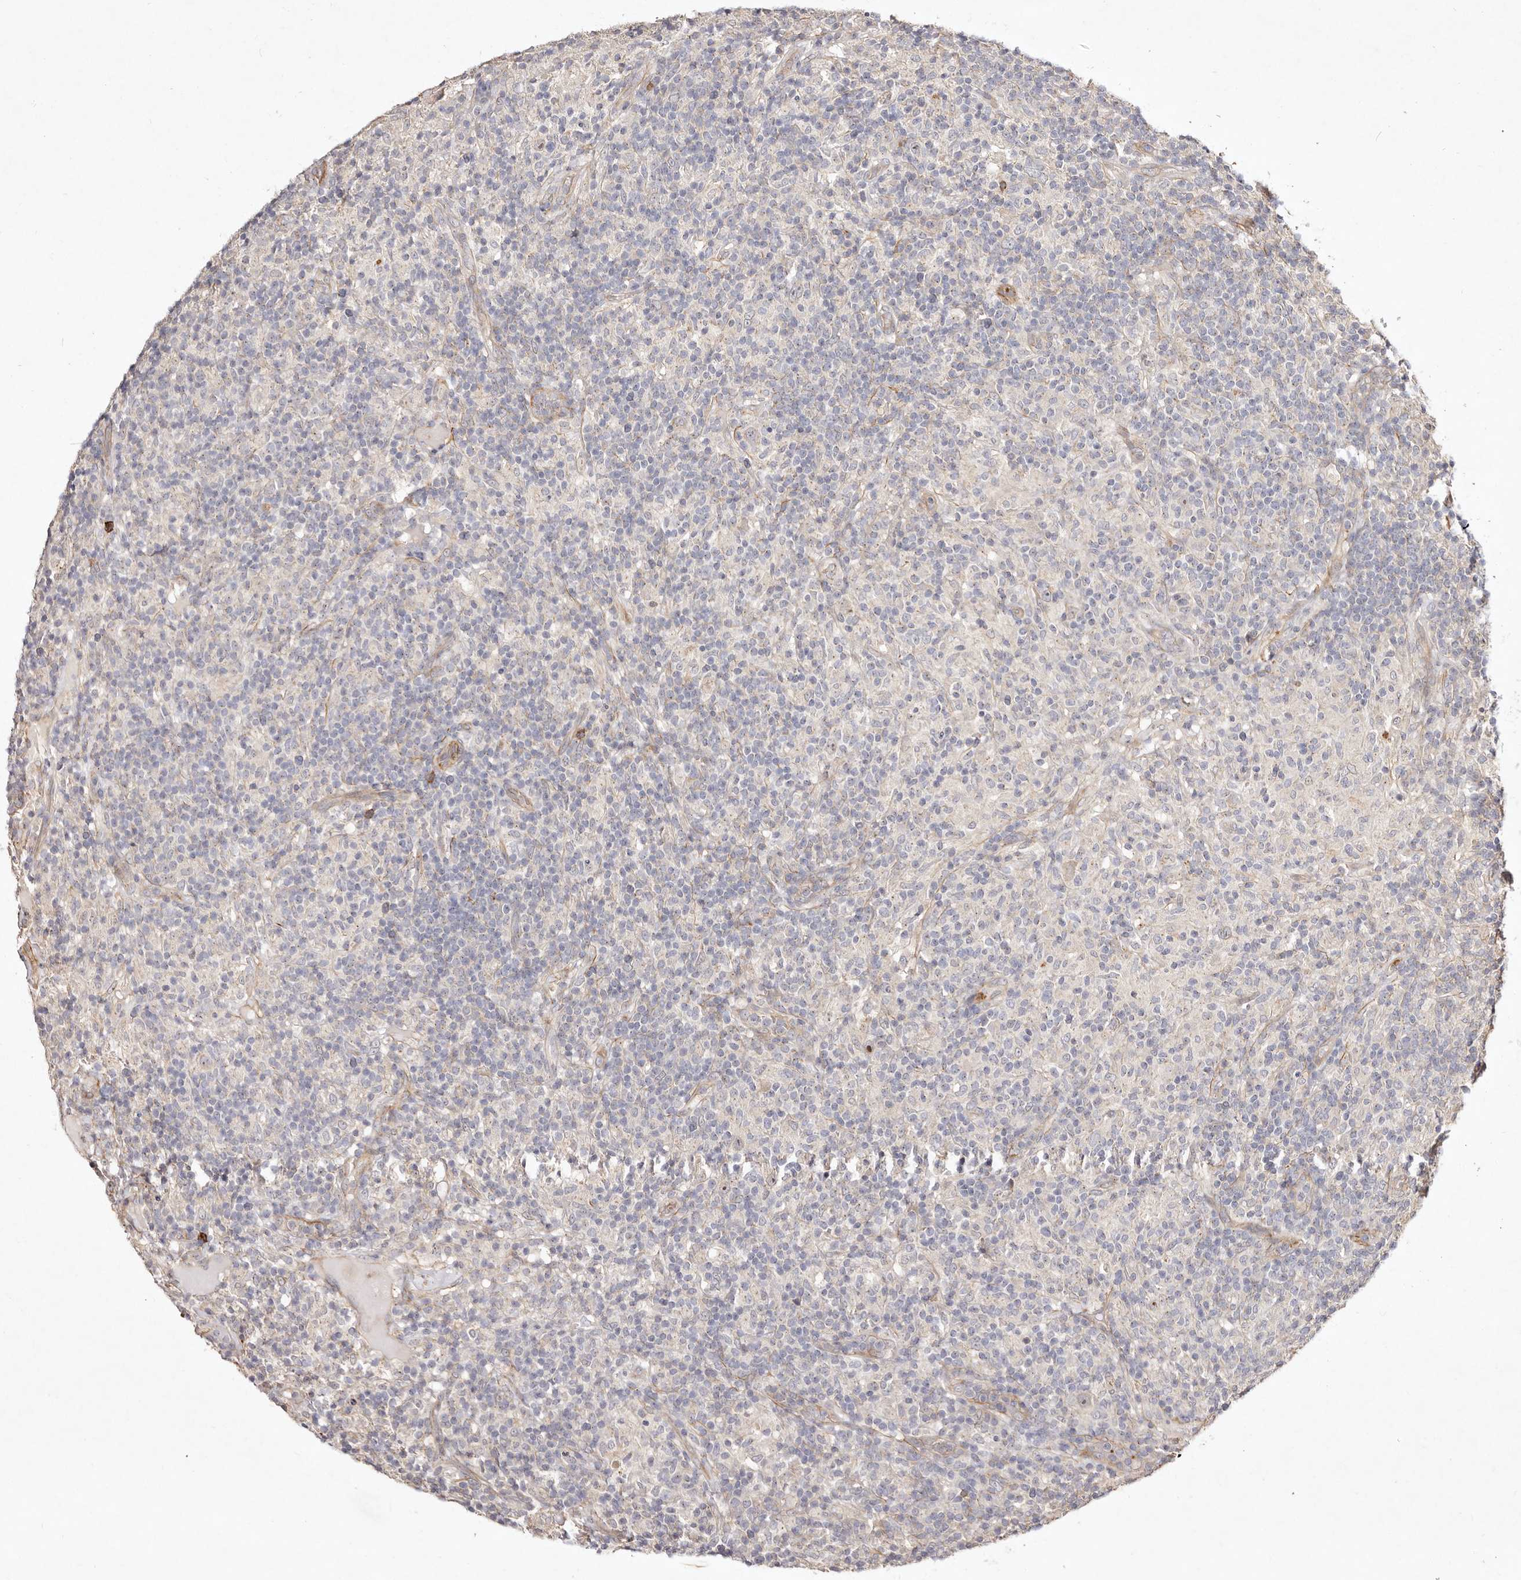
{"staining": {"intensity": "negative", "quantity": "none", "location": "none"}, "tissue": "lymphoma", "cell_type": "Tumor cells", "image_type": "cancer", "snomed": [{"axis": "morphology", "description": "Hodgkin's disease, NOS"}, {"axis": "topography", "description": "Lymph node"}], "caption": "DAB (3,3'-diaminobenzidine) immunohistochemical staining of lymphoma displays no significant staining in tumor cells.", "gene": "MTMR11", "patient": {"sex": "male", "age": 70}}